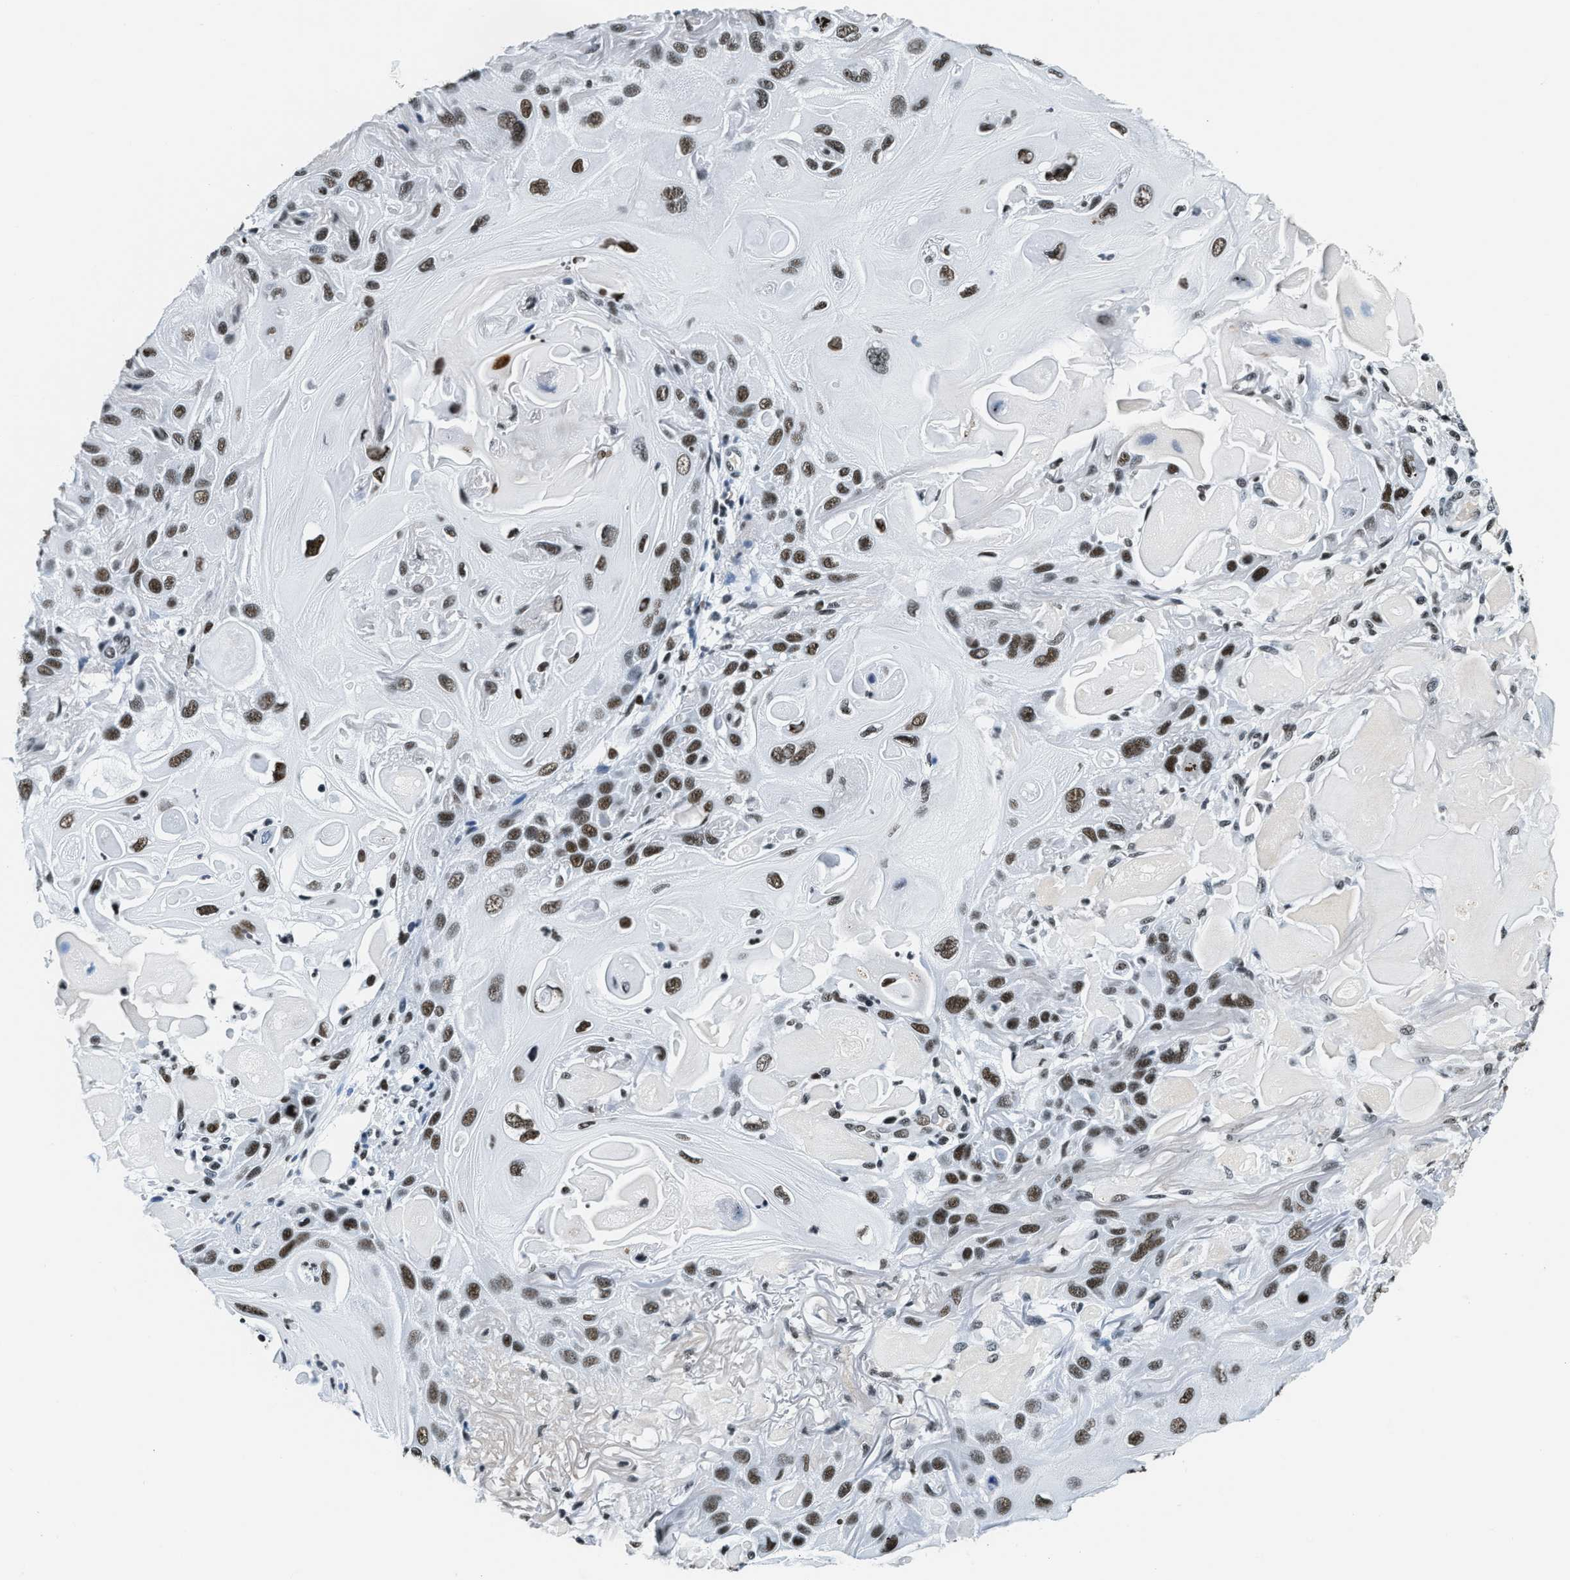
{"staining": {"intensity": "strong", "quantity": ">75%", "location": "nuclear"}, "tissue": "skin cancer", "cell_type": "Tumor cells", "image_type": "cancer", "snomed": [{"axis": "morphology", "description": "Squamous cell carcinoma, NOS"}, {"axis": "topography", "description": "Skin"}], "caption": "Immunohistochemical staining of human skin cancer (squamous cell carcinoma) reveals strong nuclear protein expression in approximately >75% of tumor cells.", "gene": "TOP1", "patient": {"sex": "female", "age": 77}}